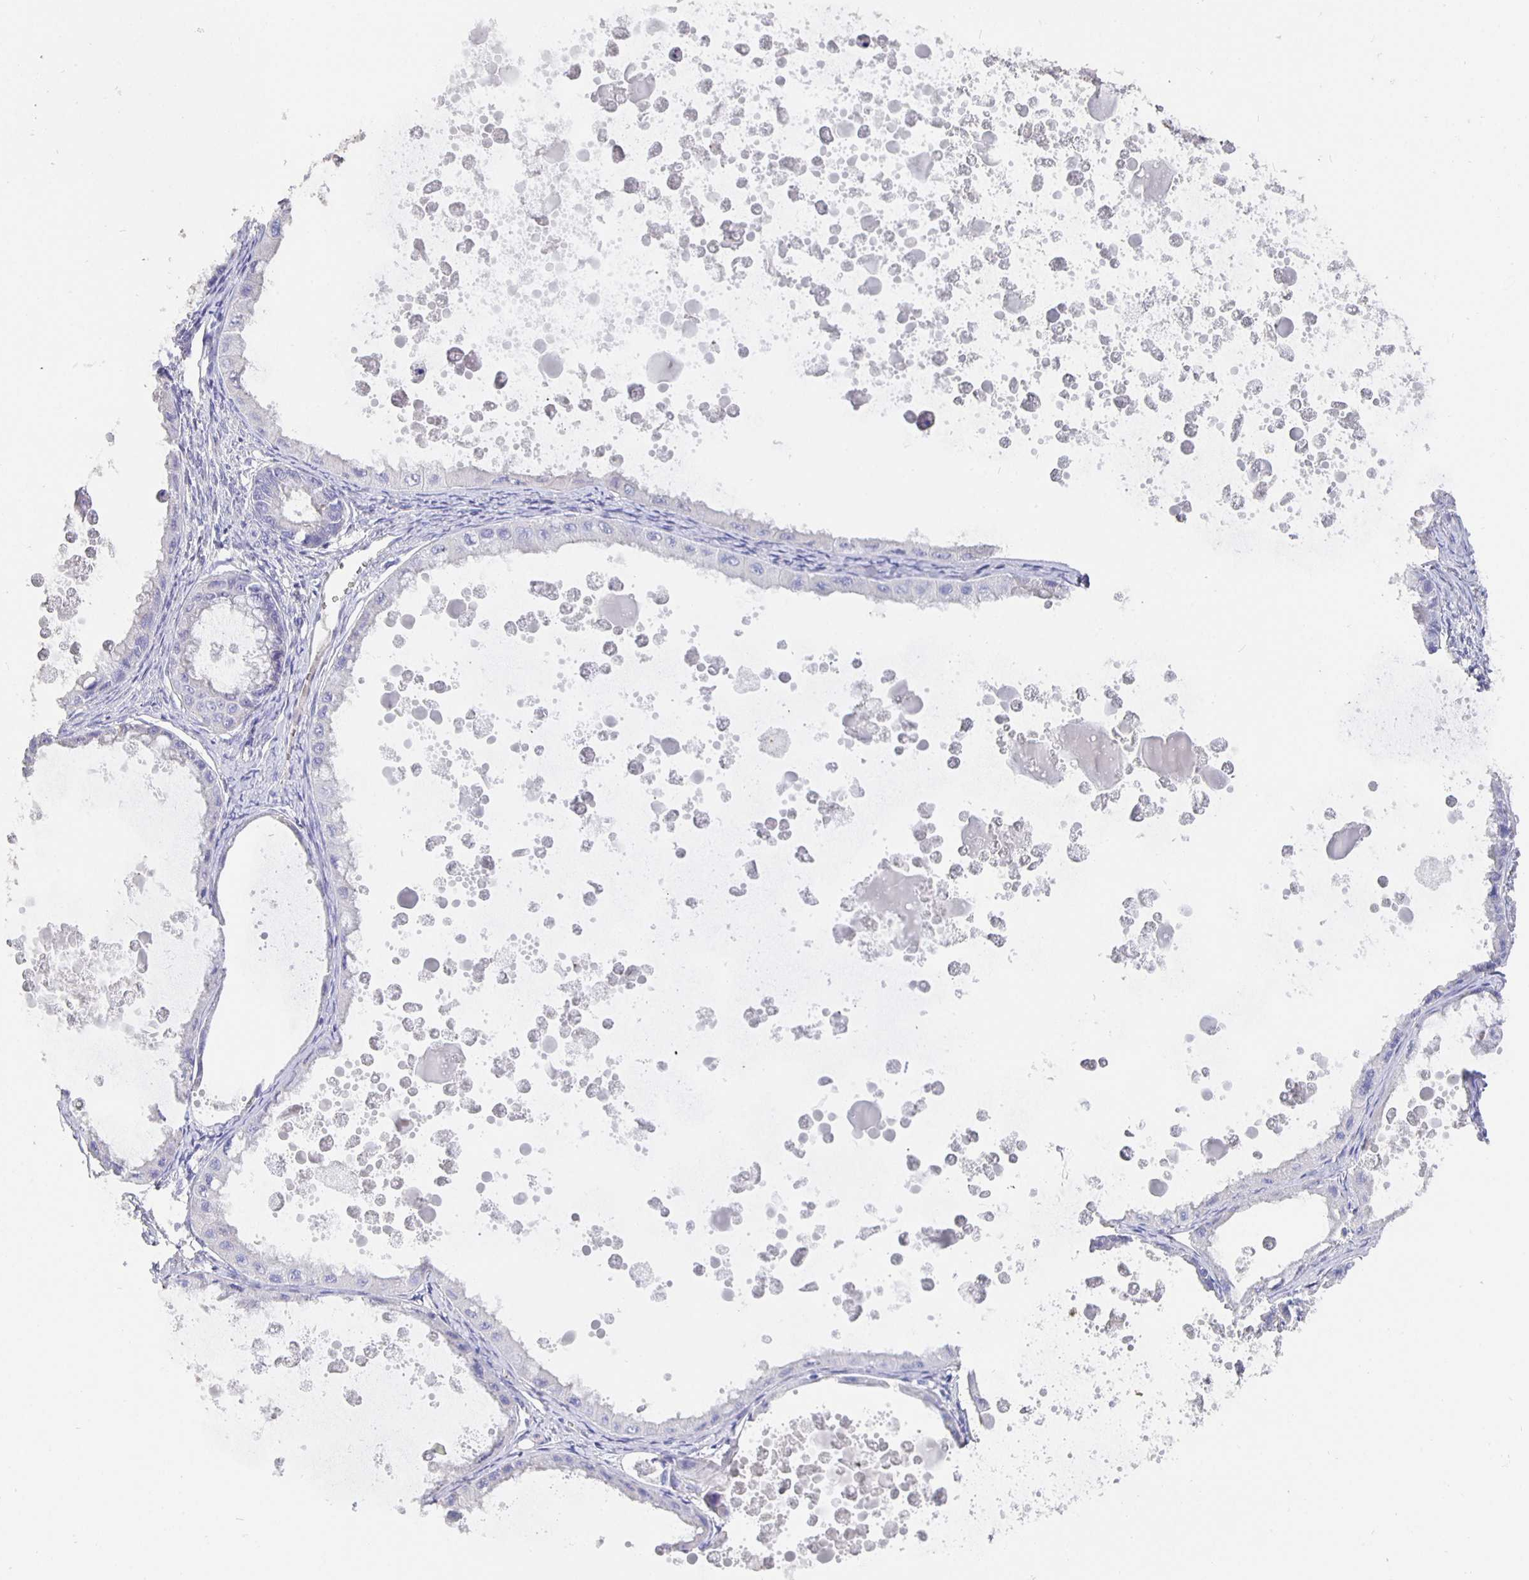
{"staining": {"intensity": "negative", "quantity": "none", "location": "none"}, "tissue": "ovarian cancer", "cell_type": "Tumor cells", "image_type": "cancer", "snomed": [{"axis": "morphology", "description": "Cystadenocarcinoma, mucinous, NOS"}, {"axis": "topography", "description": "Ovary"}], "caption": "Tumor cells show no significant protein expression in ovarian cancer (mucinous cystadenocarcinoma). Brightfield microscopy of immunohistochemistry (IHC) stained with DAB (3,3'-diaminobenzidine) (brown) and hematoxylin (blue), captured at high magnification.", "gene": "CFAP74", "patient": {"sex": "female", "age": 64}}